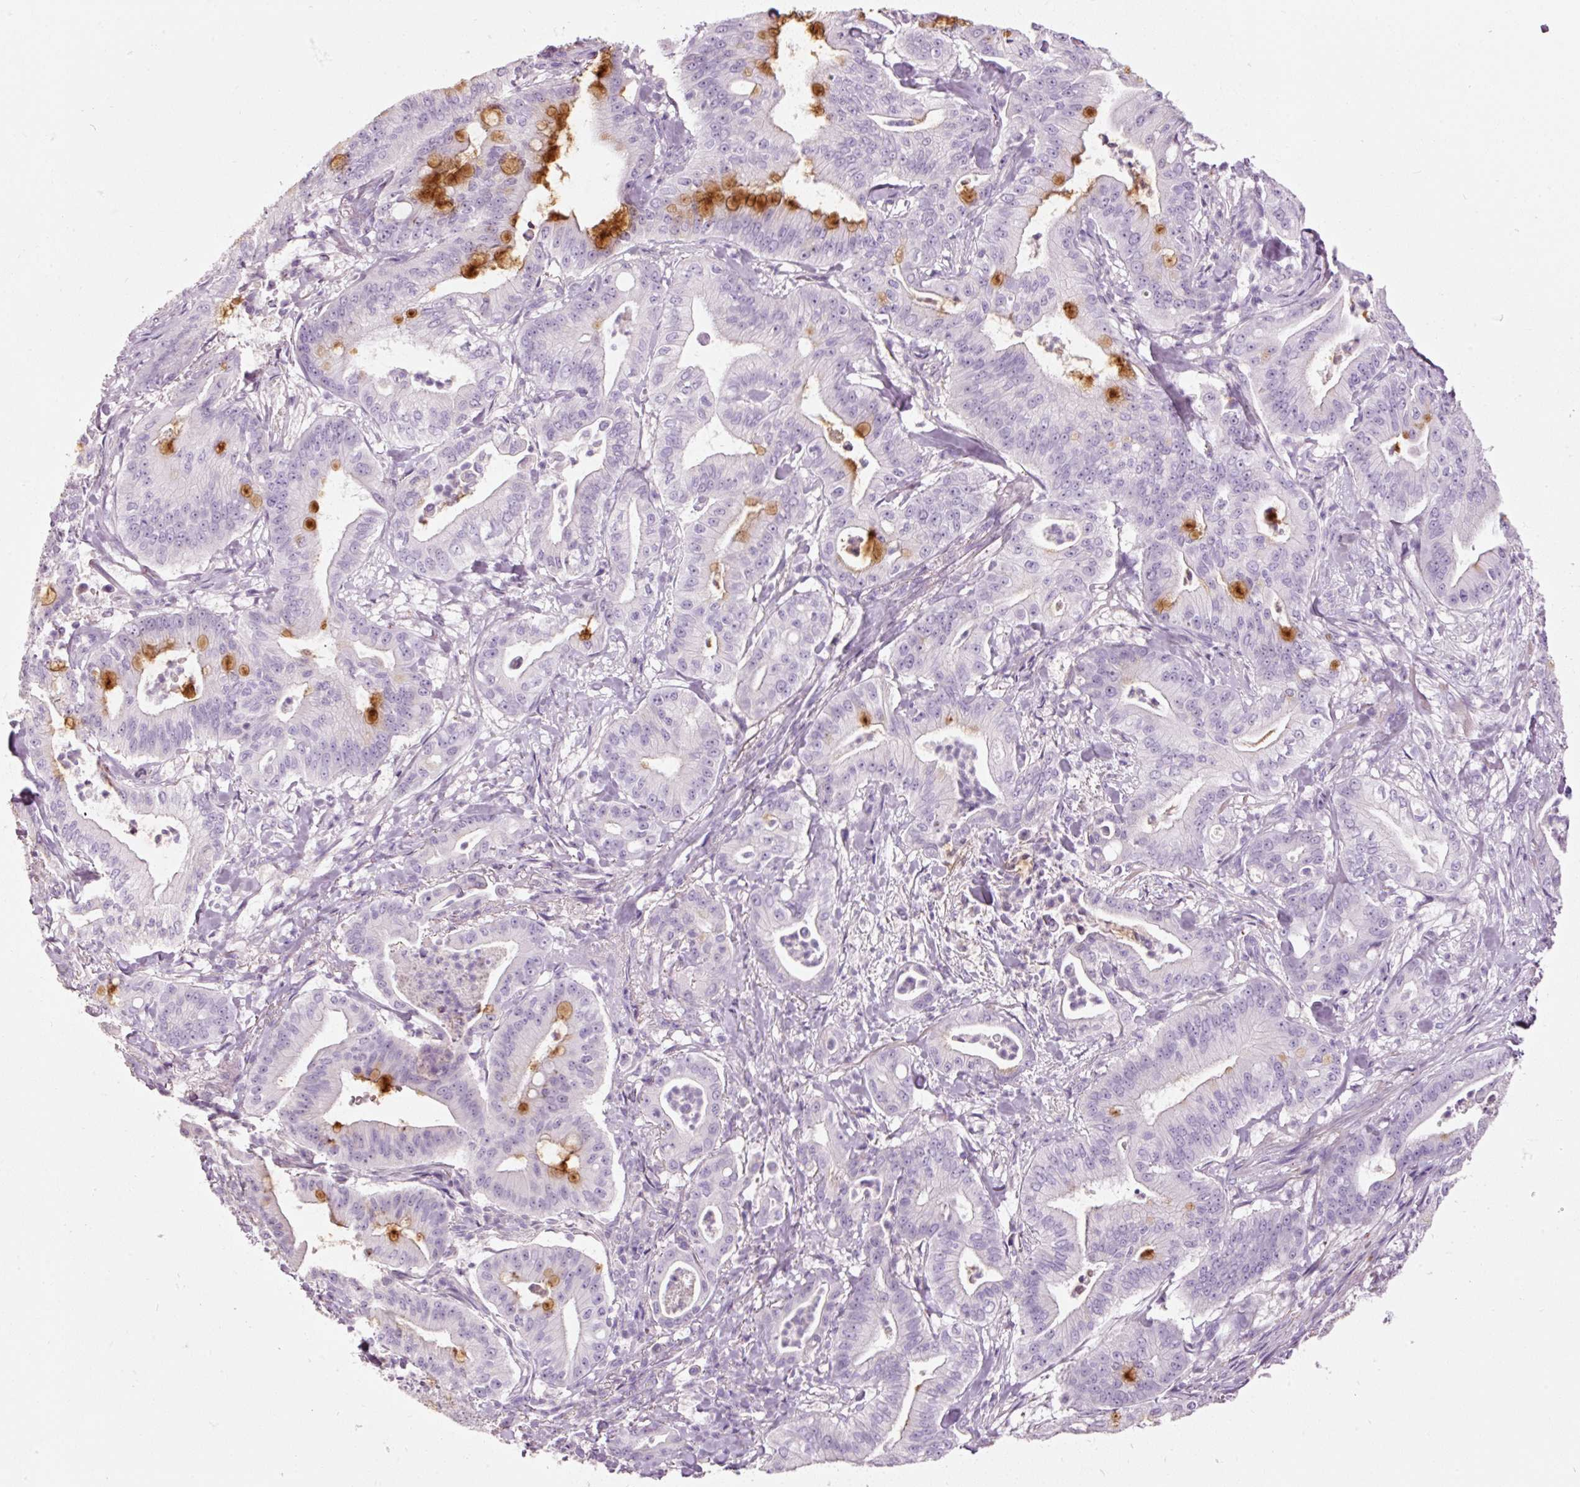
{"staining": {"intensity": "moderate", "quantity": "<25%", "location": "cytoplasmic/membranous"}, "tissue": "pancreatic cancer", "cell_type": "Tumor cells", "image_type": "cancer", "snomed": [{"axis": "morphology", "description": "Adenocarcinoma, NOS"}, {"axis": "topography", "description": "Pancreas"}], "caption": "Immunohistochemistry (IHC) photomicrograph of human pancreatic adenocarcinoma stained for a protein (brown), which exhibits low levels of moderate cytoplasmic/membranous staining in approximately <25% of tumor cells.", "gene": "MUC5AC", "patient": {"sex": "male", "age": 71}}